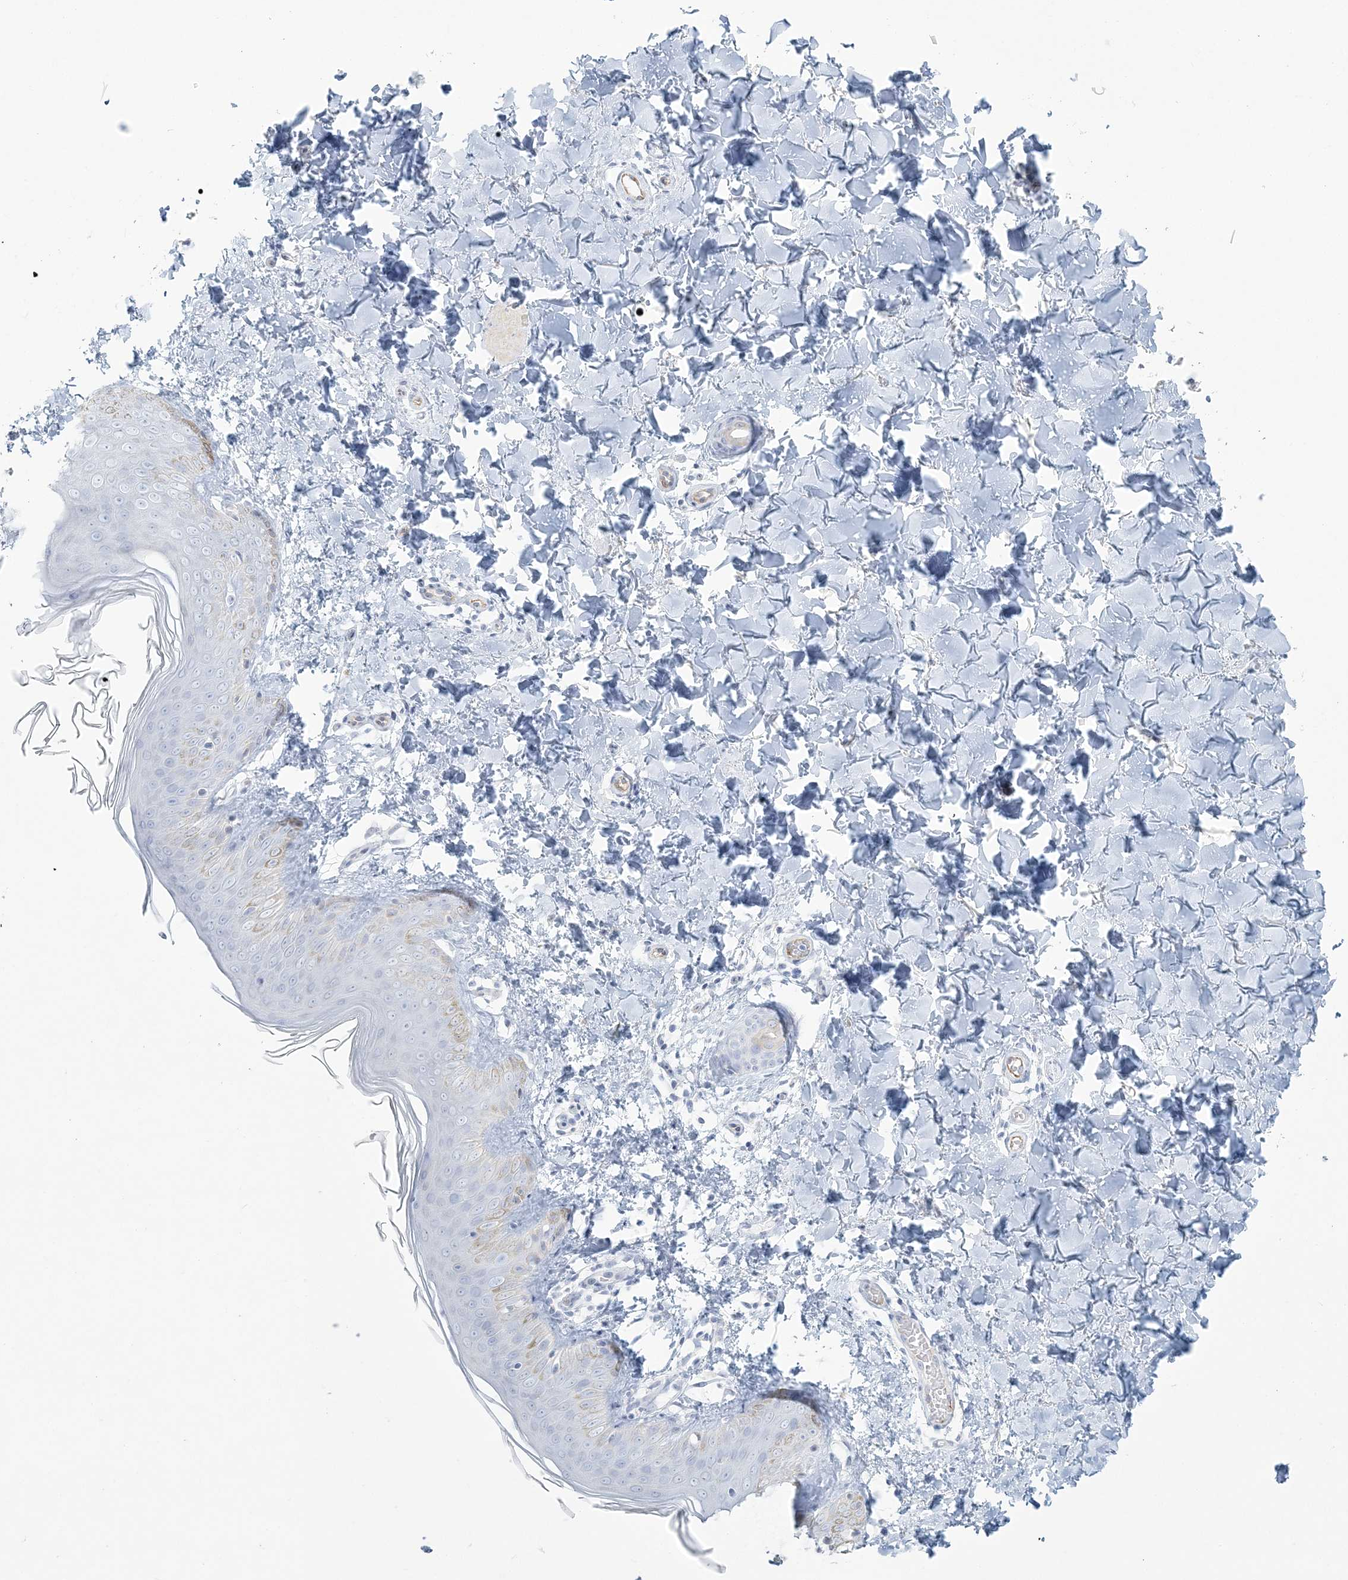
{"staining": {"intensity": "negative", "quantity": "none", "location": "none"}, "tissue": "skin", "cell_type": "Fibroblasts", "image_type": "normal", "snomed": [{"axis": "morphology", "description": "Normal tissue, NOS"}, {"axis": "topography", "description": "Skin"}], "caption": "This photomicrograph is of normal skin stained with IHC to label a protein in brown with the nuclei are counter-stained blue. There is no staining in fibroblasts. Brightfield microscopy of IHC stained with DAB (3,3'-diaminobenzidine) (brown) and hematoxylin (blue), captured at high magnification.", "gene": "ENSG00000288637", "patient": {"sex": "male", "age": 36}}